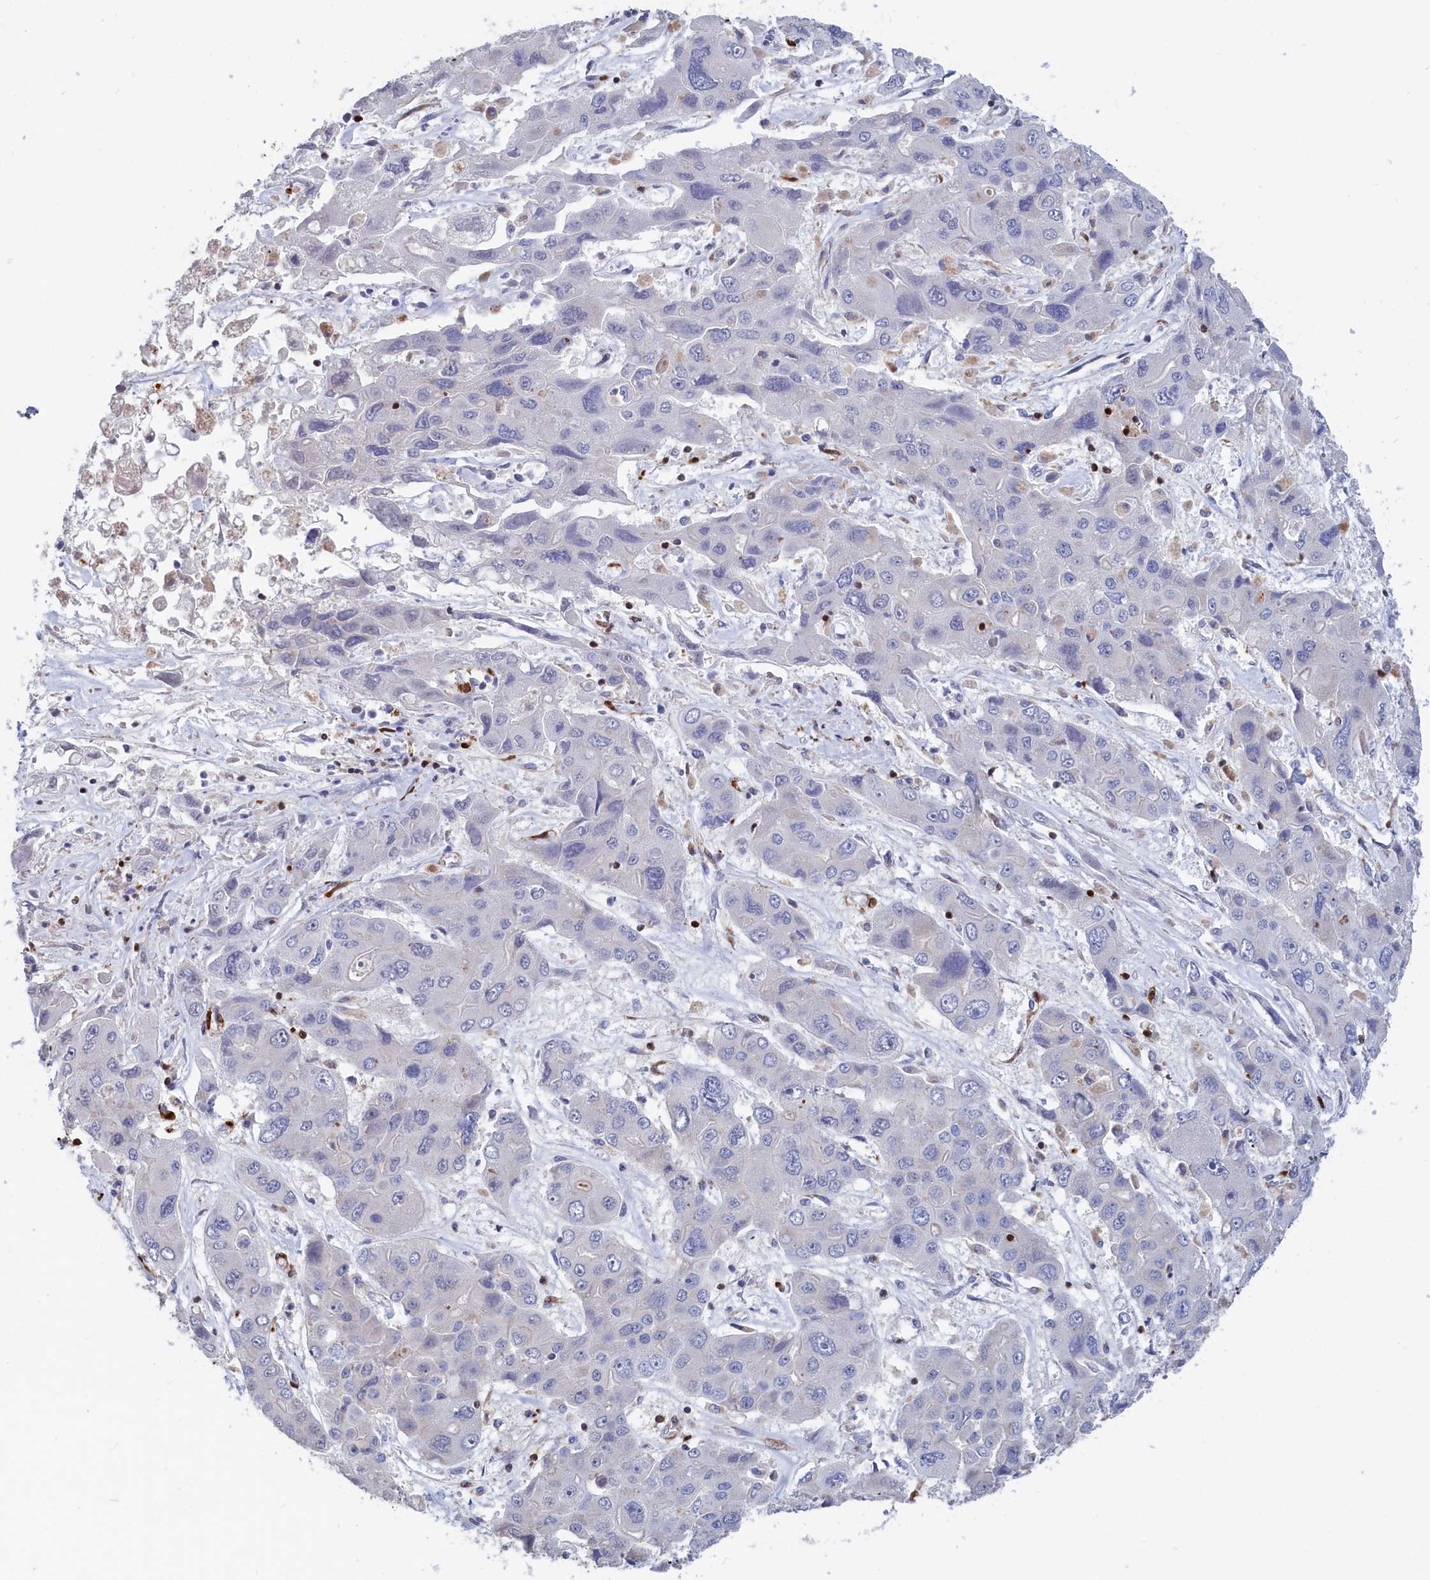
{"staining": {"intensity": "negative", "quantity": "none", "location": "none"}, "tissue": "liver cancer", "cell_type": "Tumor cells", "image_type": "cancer", "snomed": [{"axis": "morphology", "description": "Cholangiocarcinoma"}, {"axis": "topography", "description": "Liver"}], "caption": "The micrograph demonstrates no significant expression in tumor cells of liver cancer (cholangiocarcinoma).", "gene": "CRIP1", "patient": {"sex": "male", "age": 67}}